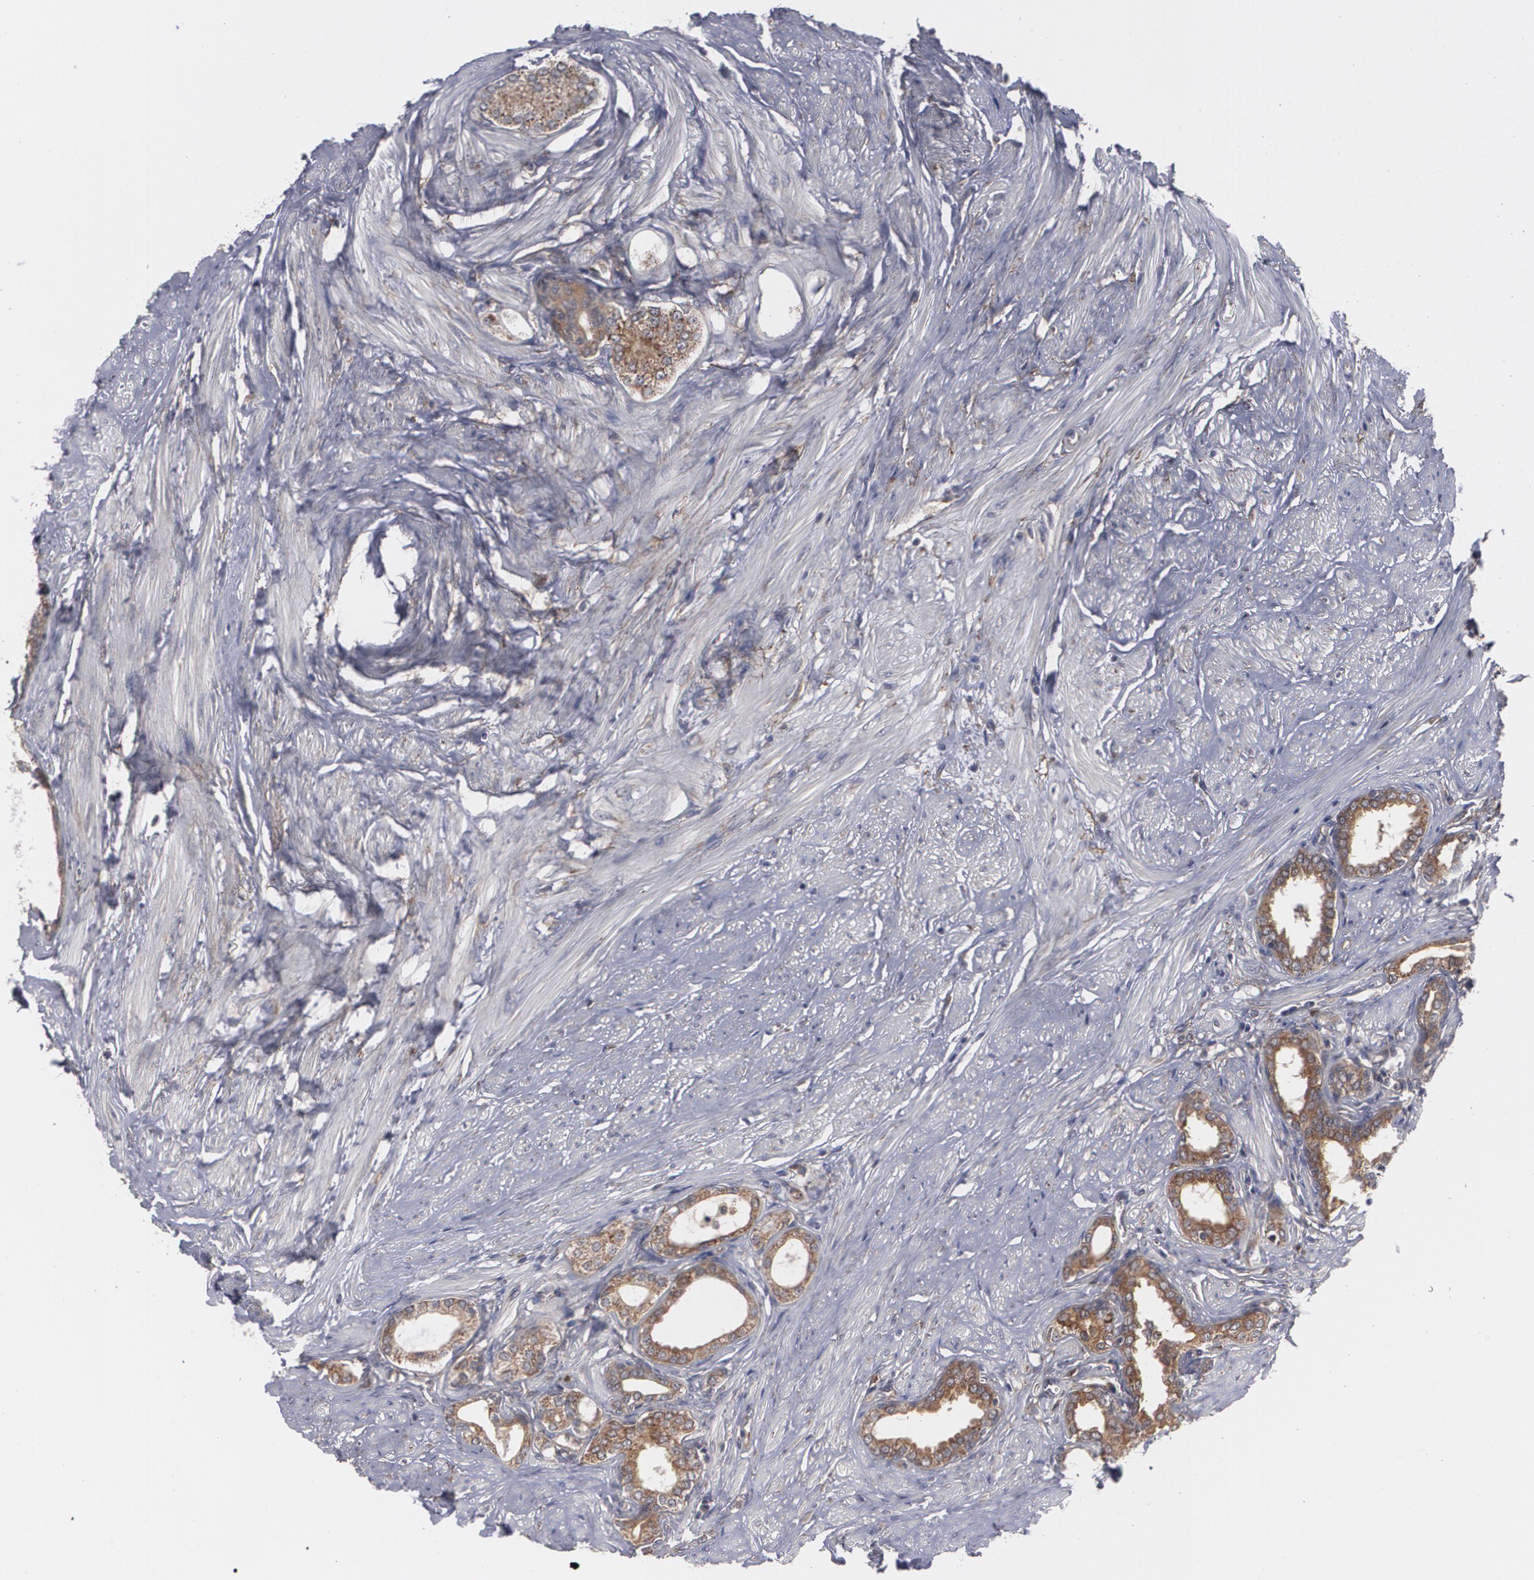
{"staining": {"intensity": "strong", "quantity": "25%-75%", "location": "cytoplasmic/membranous"}, "tissue": "prostate", "cell_type": "Glandular cells", "image_type": "normal", "snomed": [{"axis": "morphology", "description": "Normal tissue, NOS"}, {"axis": "topography", "description": "Prostate"}], "caption": "Strong cytoplasmic/membranous staining for a protein is seen in about 25%-75% of glandular cells of normal prostate using immunohistochemistry (IHC).", "gene": "BMP6", "patient": {"sex": "male", "age": 64}}